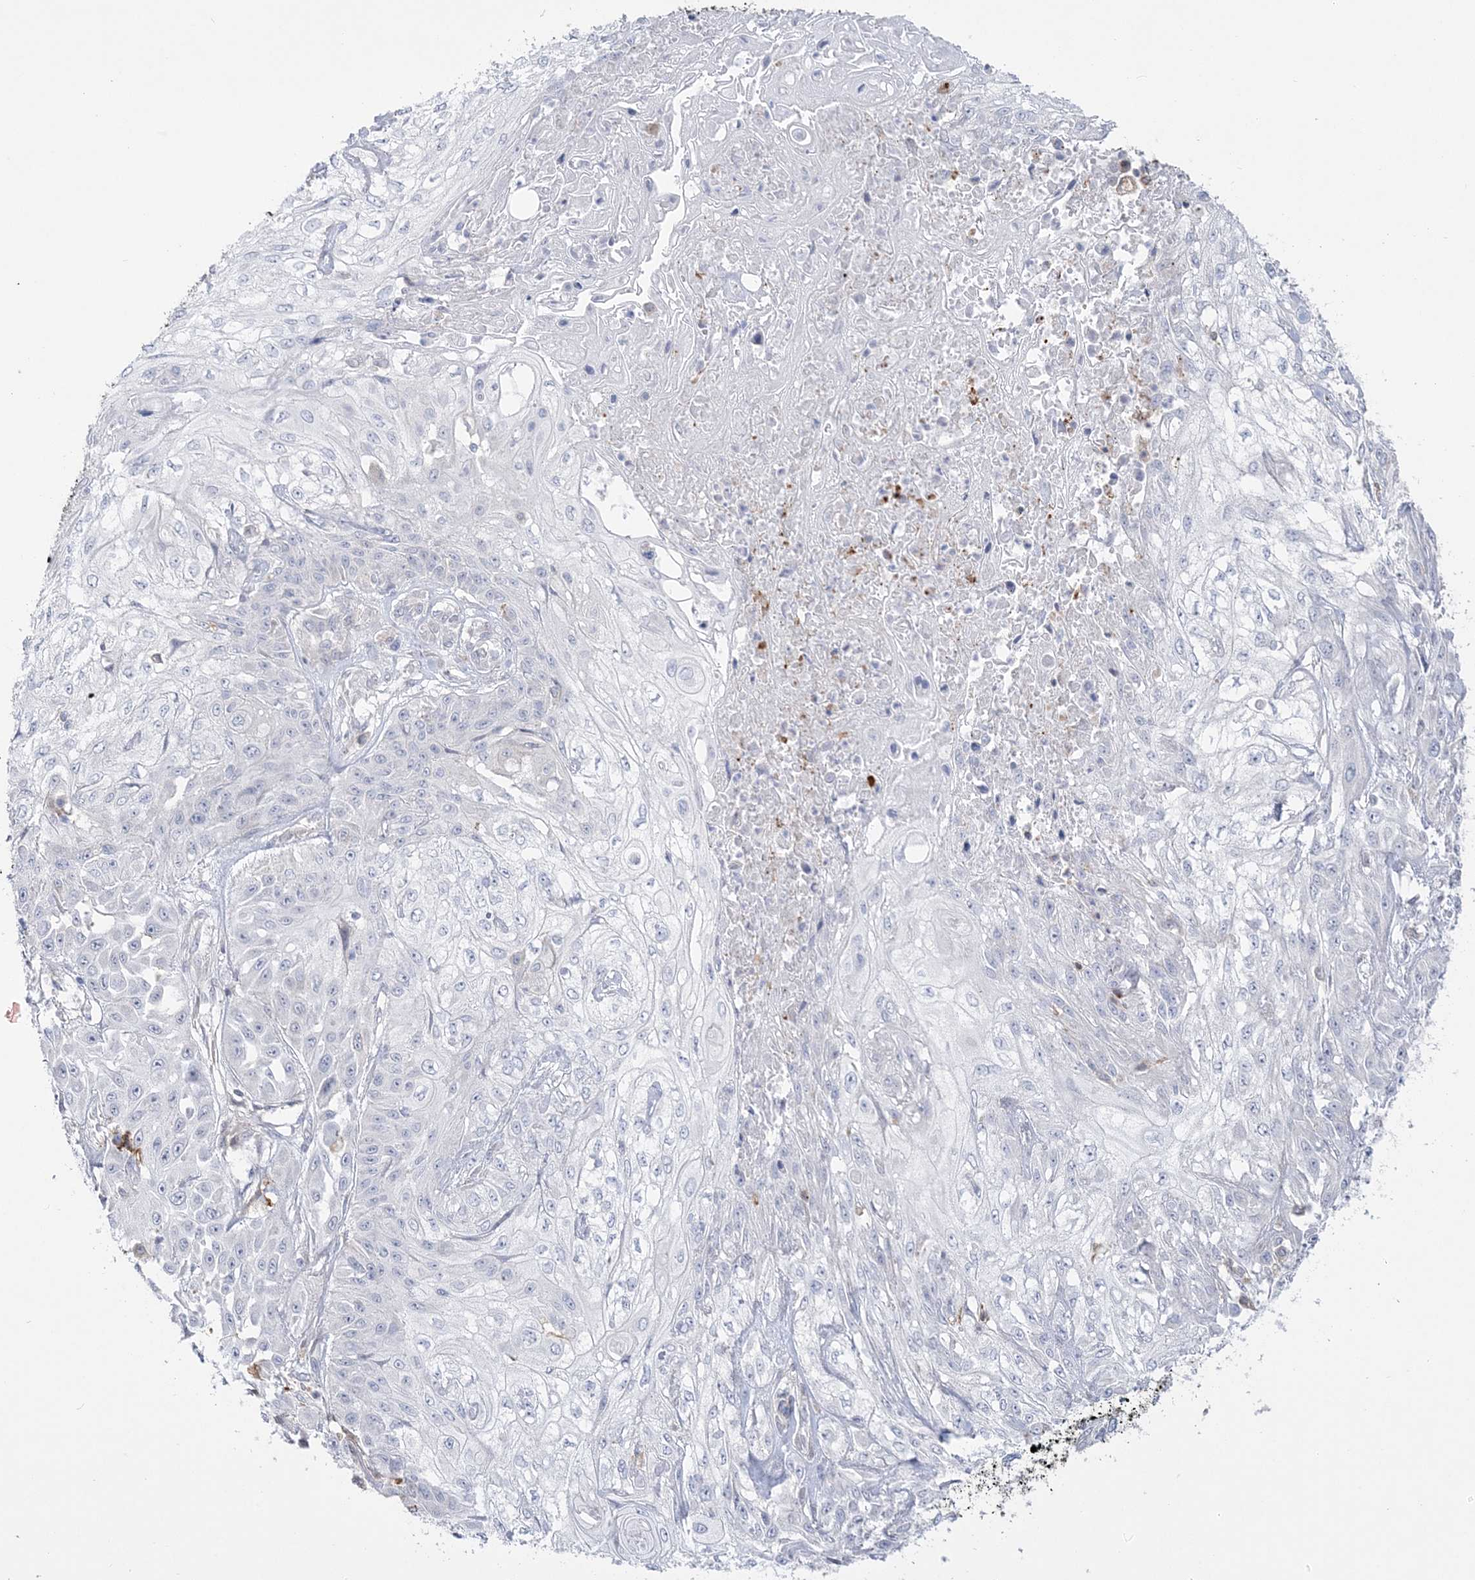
{"staining": {"intensity": "negative", "quantity": "none", "location": "none"}, "tissue": "skin cancer", "cell_type": "Tumor cells", "image_type": "cancer", "snomed": [{"axis": "morphology", "description": "Squamous cell carcinoma, NOS"}, {"axis": "morphology", "description": "Squamous cell carcinoma, metastatic, NOS"}, {"axis": "topography", "description": "Skin"}, {"axis": "topography", "description": "Lymph node"}], "caption": "An IHC micrograph of skin cancer is shown. There is no staining in tumor cells of skin cancer.", "gene": "HAAO", "patient": {"sex": "male", "age": 75}}